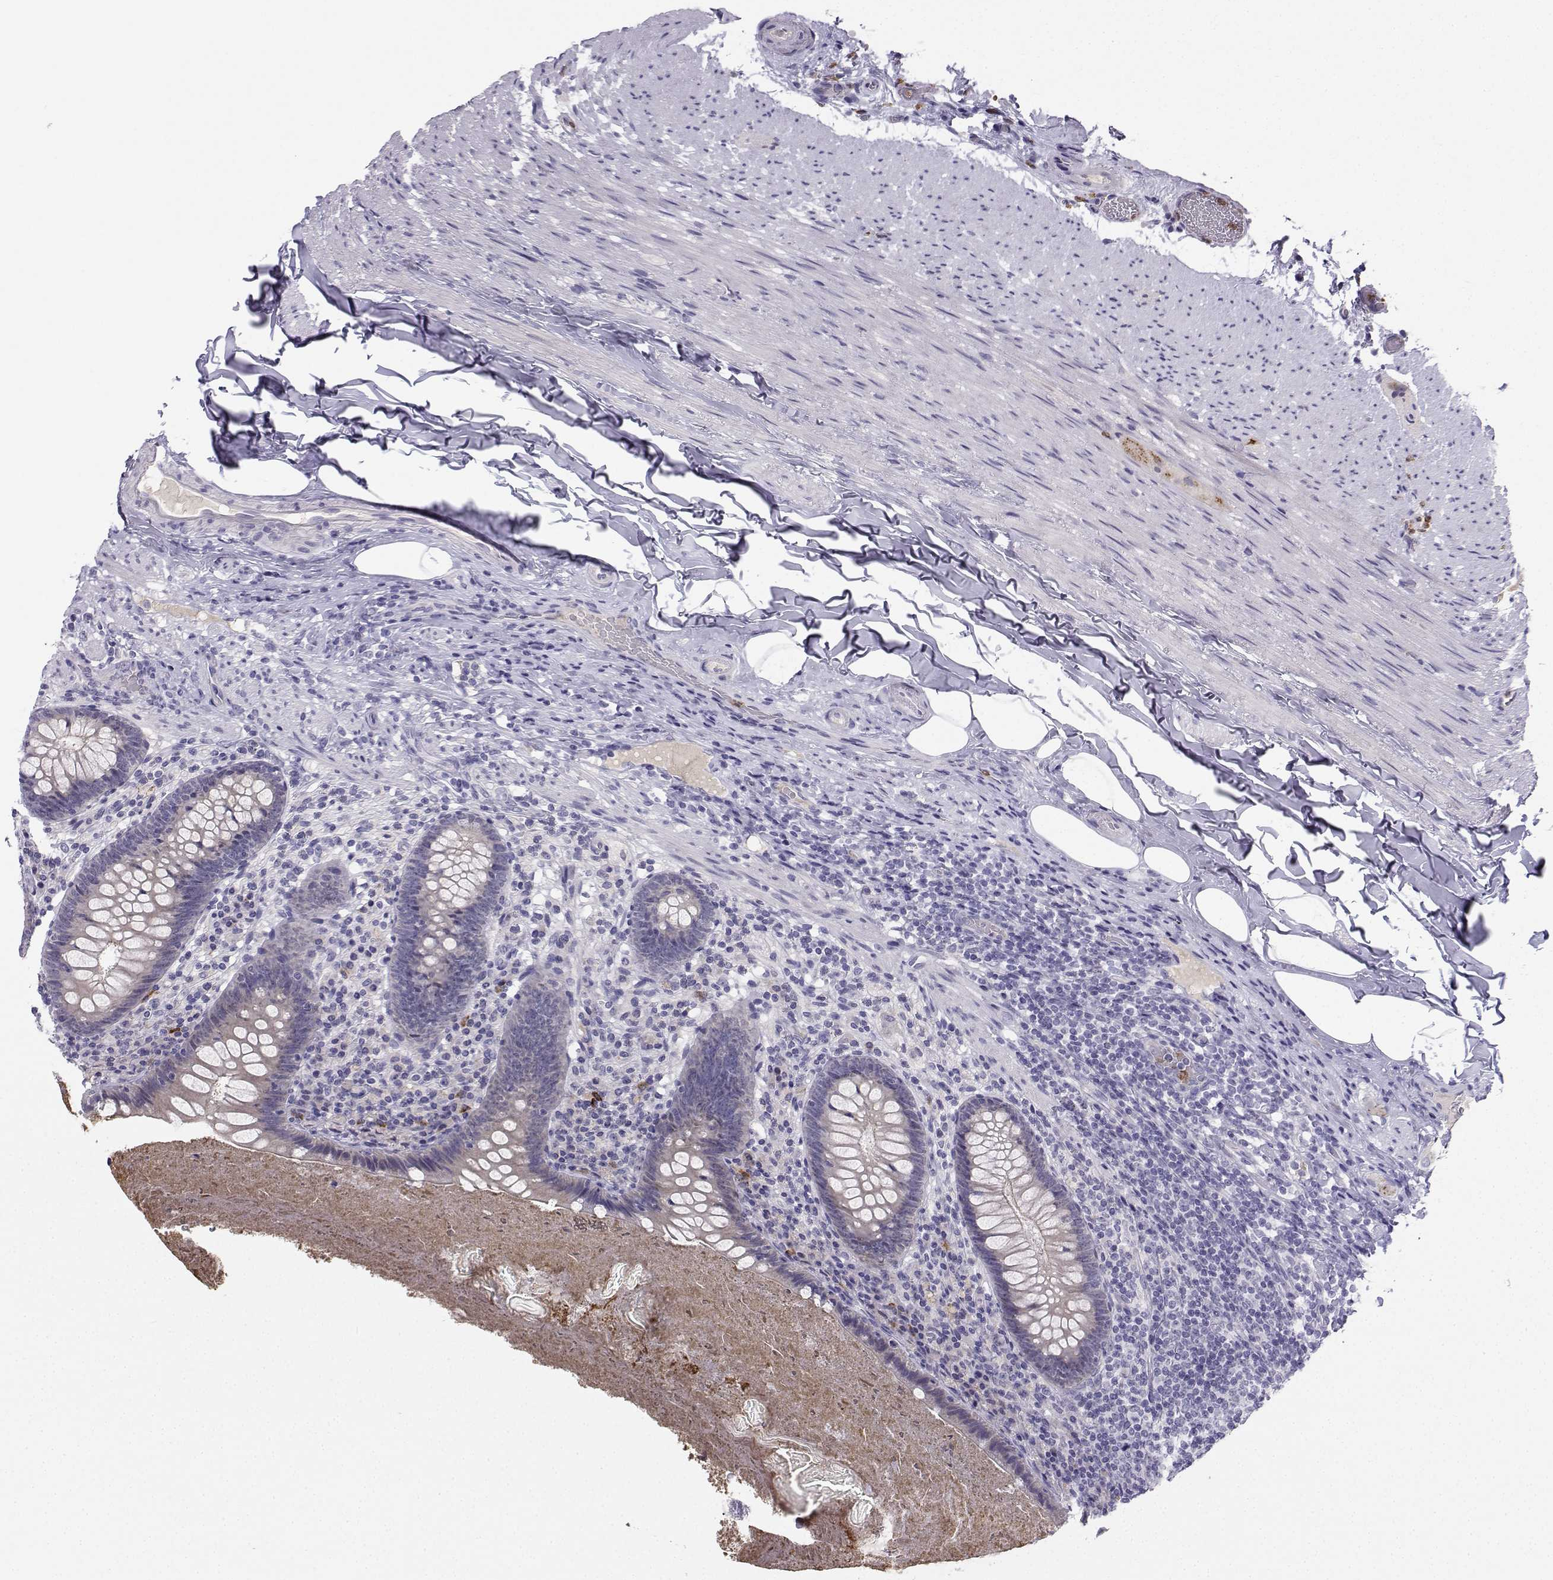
{"staining": {"intensity": "negative", "quantity": "none", "location": "none"}, "tissue": "appendix", "cell_type": "Glandular cells", "image_type": "normal", "snomed": [{"axis": "morphology", "description": "Normal tissue, NOS"}, {"axis": "topography", "description": "Appendix"}], "caption": "This is an immunohistochemistry (IHC) photomicrograph of unremarkable appendix. There is no positivity in glandular cells.", "gene": "CALY", "patient": {"sex": "male", "age": 47}}